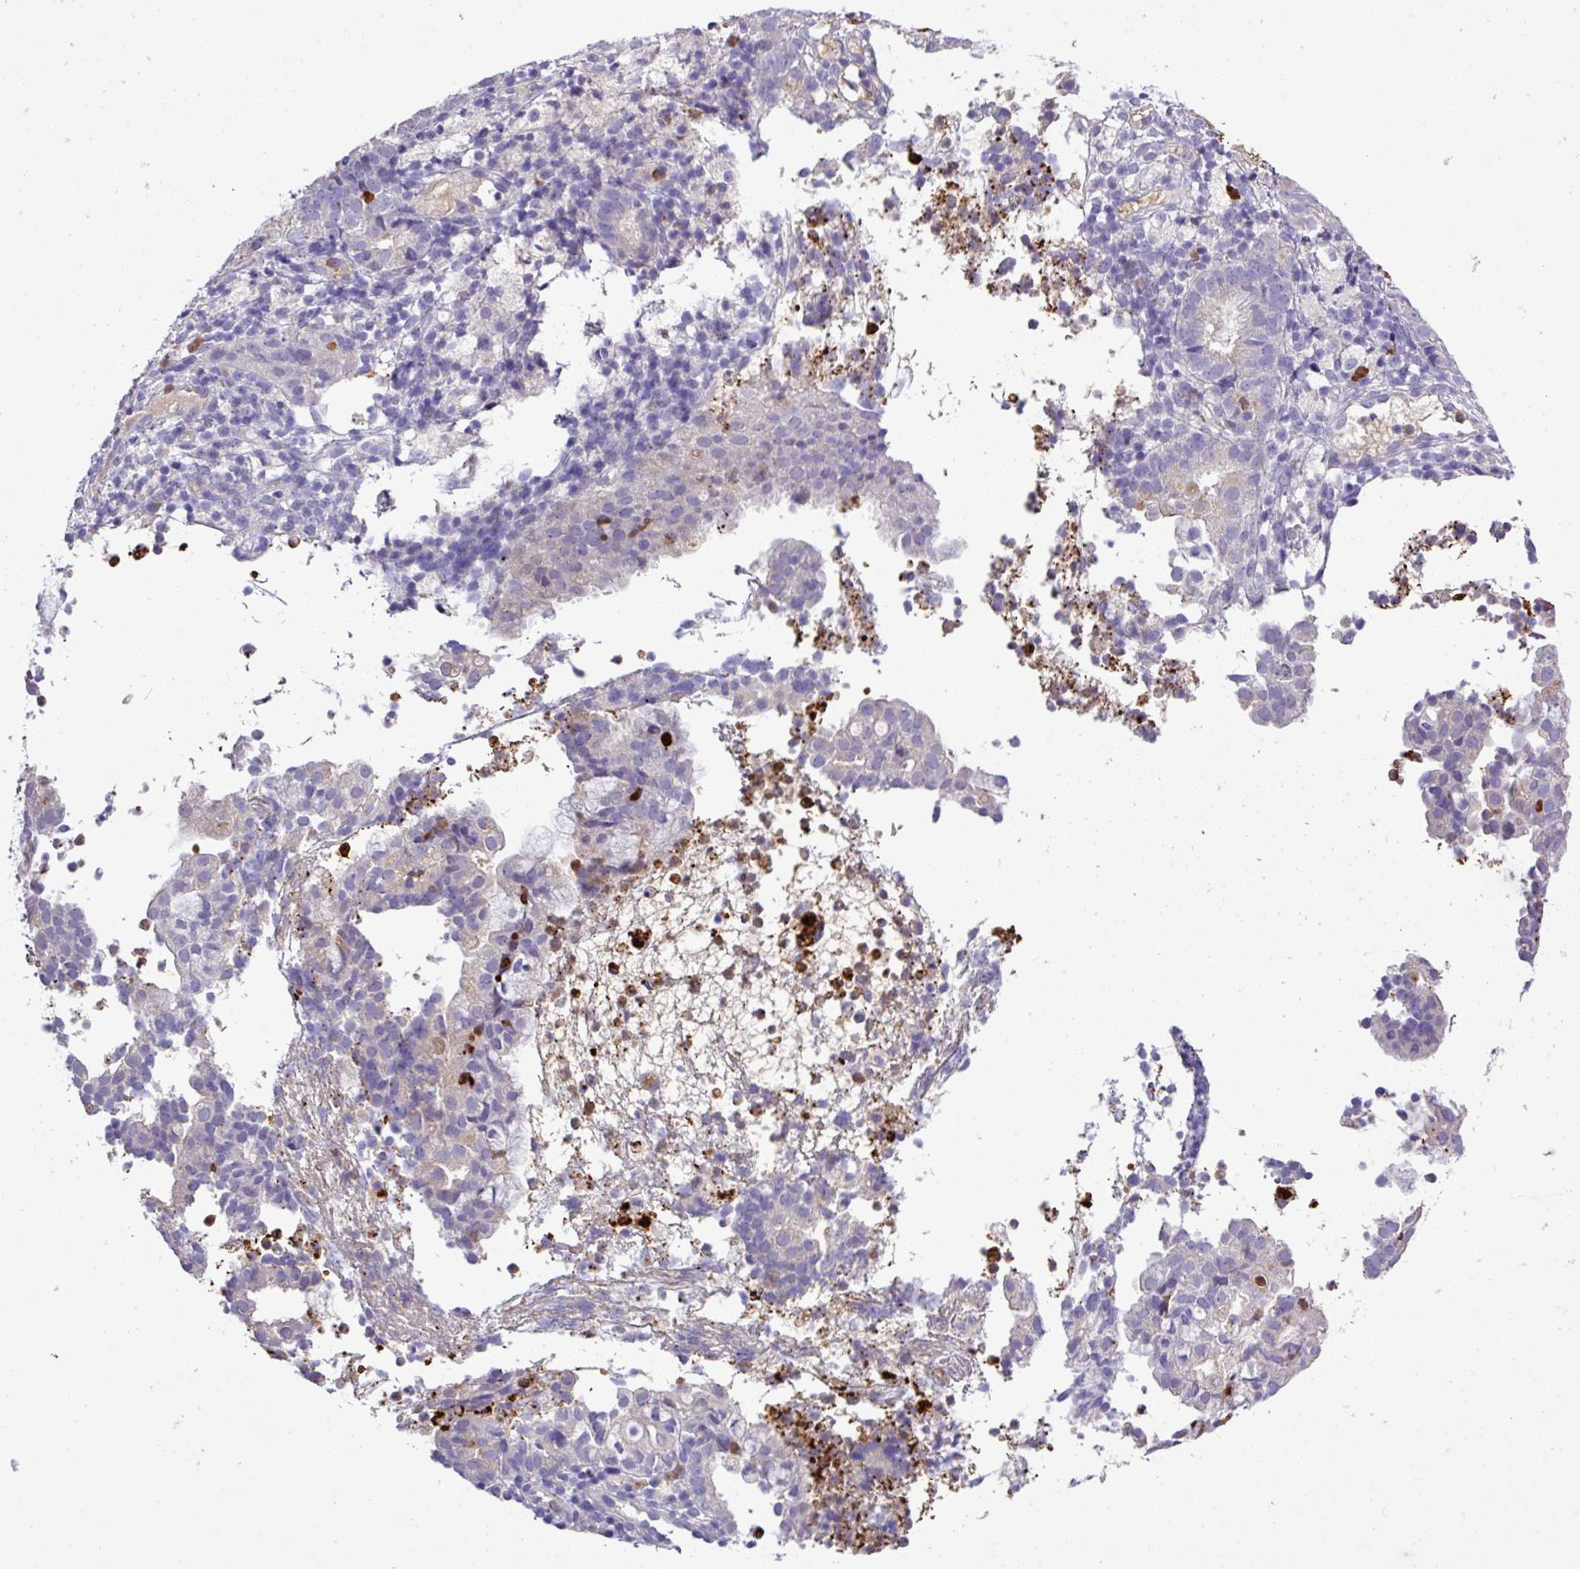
{"staining": {"intensity": "negative", "quantity": "none", "location": "none"}, "tissue": "endometrial cancer", "cell_type": "Tumor cells", "image_type": "cancer", "snomed": [{"axis": "morphology", "description": "Adenocarcinoma, NOS"}, {"axis": "topography", "description": "Endometrium"}], "caption": "The immunohistochemistry micrograph has no significant positivity in tumor cells of endometrial cancer (adenocarcinoma) tissue.", "gene": "MGAT4B", "patient": {"sex": "female", "age": 80}}